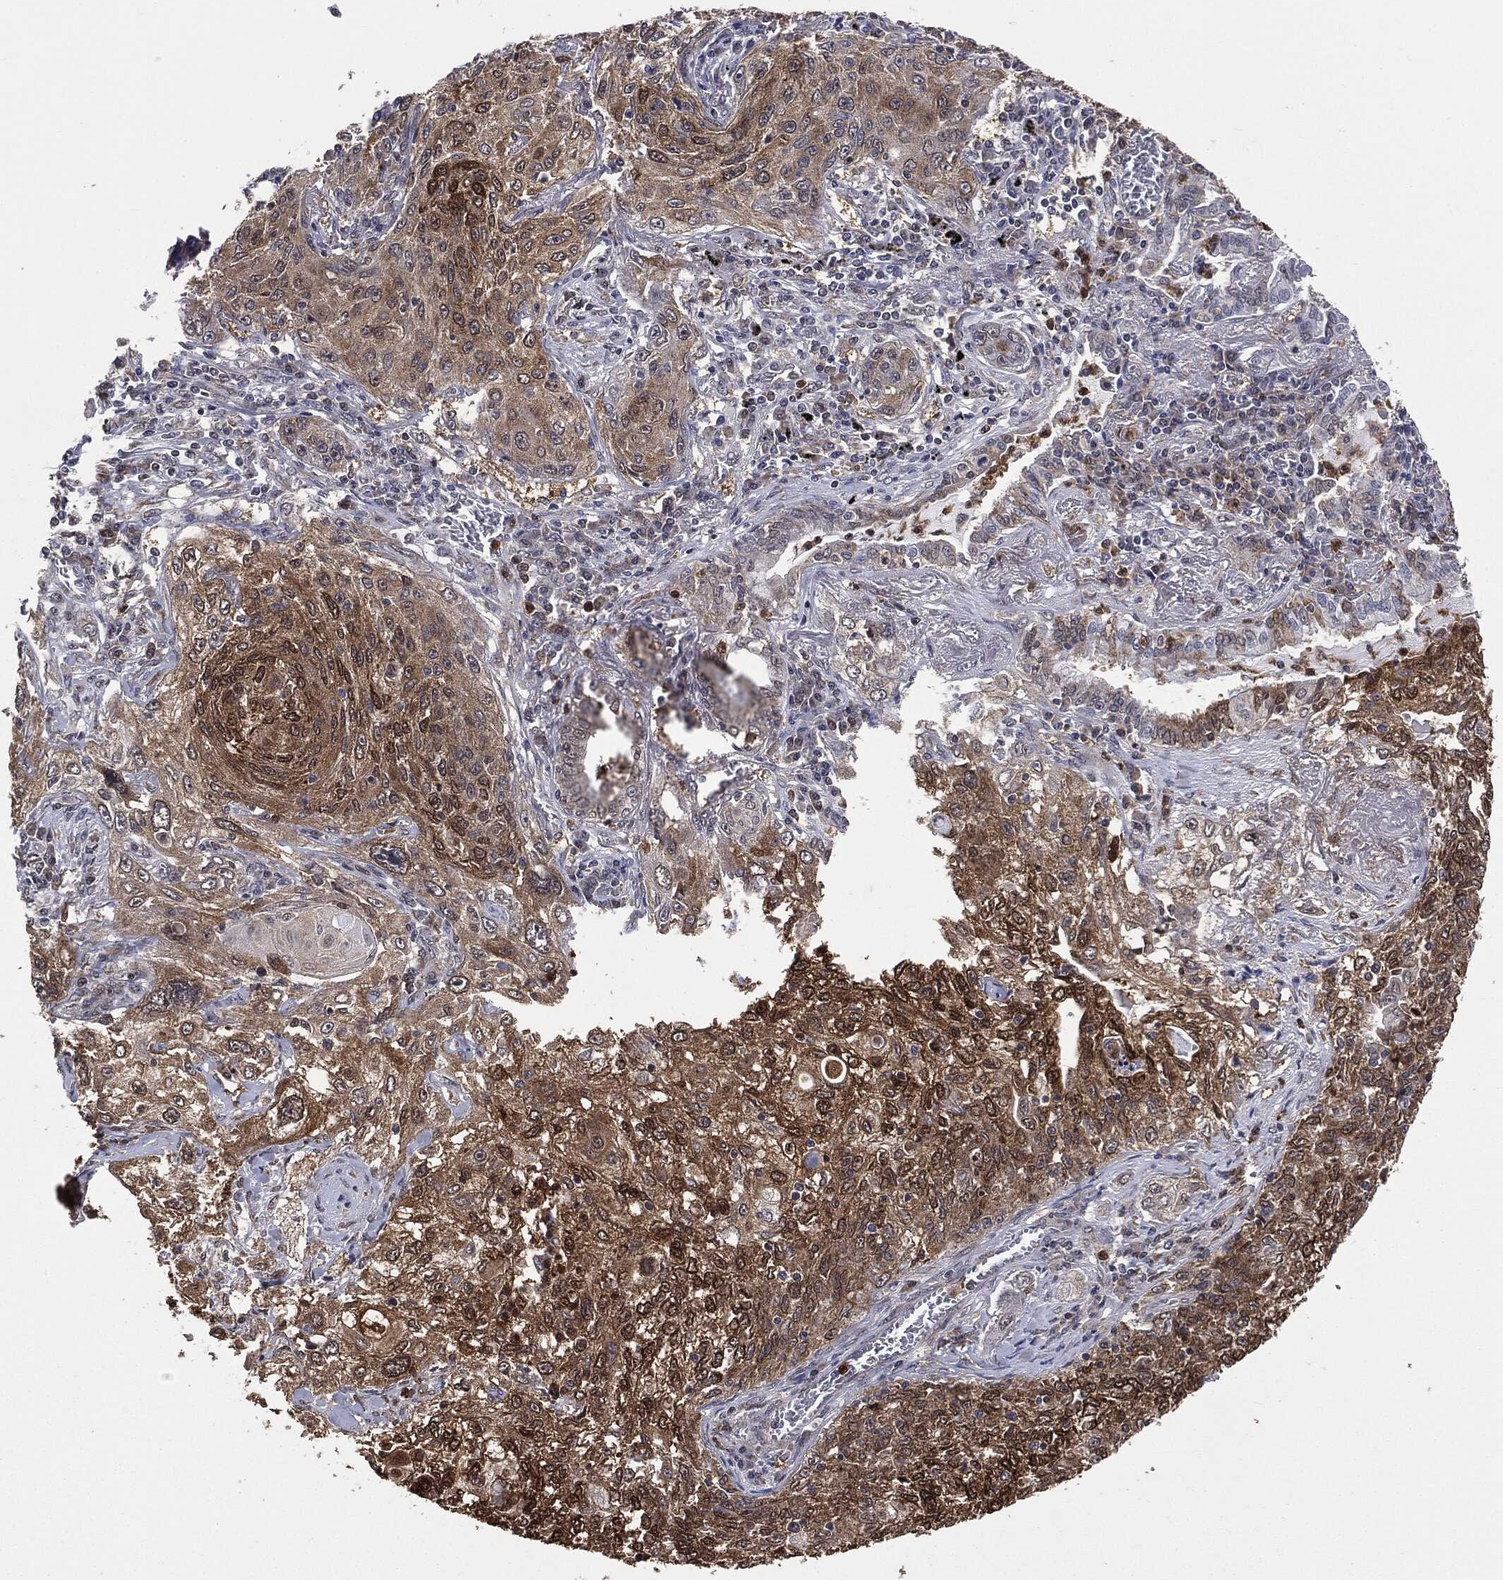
{"staining": {"intensity": "moderate", "quantity": ">75%", "location": "cytoplasmic/membranous"}, "tissue": "lung cancer", "cell_type": "Tumor cells", "image_type": "cancer", "snomed": [{"axis": "morphology", "description": "Squamous cell carcinoma, NOS"}, {"axis": "topography", "description": "Lung"}], "caption": "Immunohistochemistry (IHC) micrograph of neoplastic tissue: human lung squamous cell carcinoma stained using immunohistochemistry (IHC) displays medium levels of moderate protein expression localized specifically in the cytoplasmic/membranous of tumor cells, appearing as a cytoplasmic/membranous brown color.", "gene": "GPI", "patient": {"sex": "female", "age": 69}}